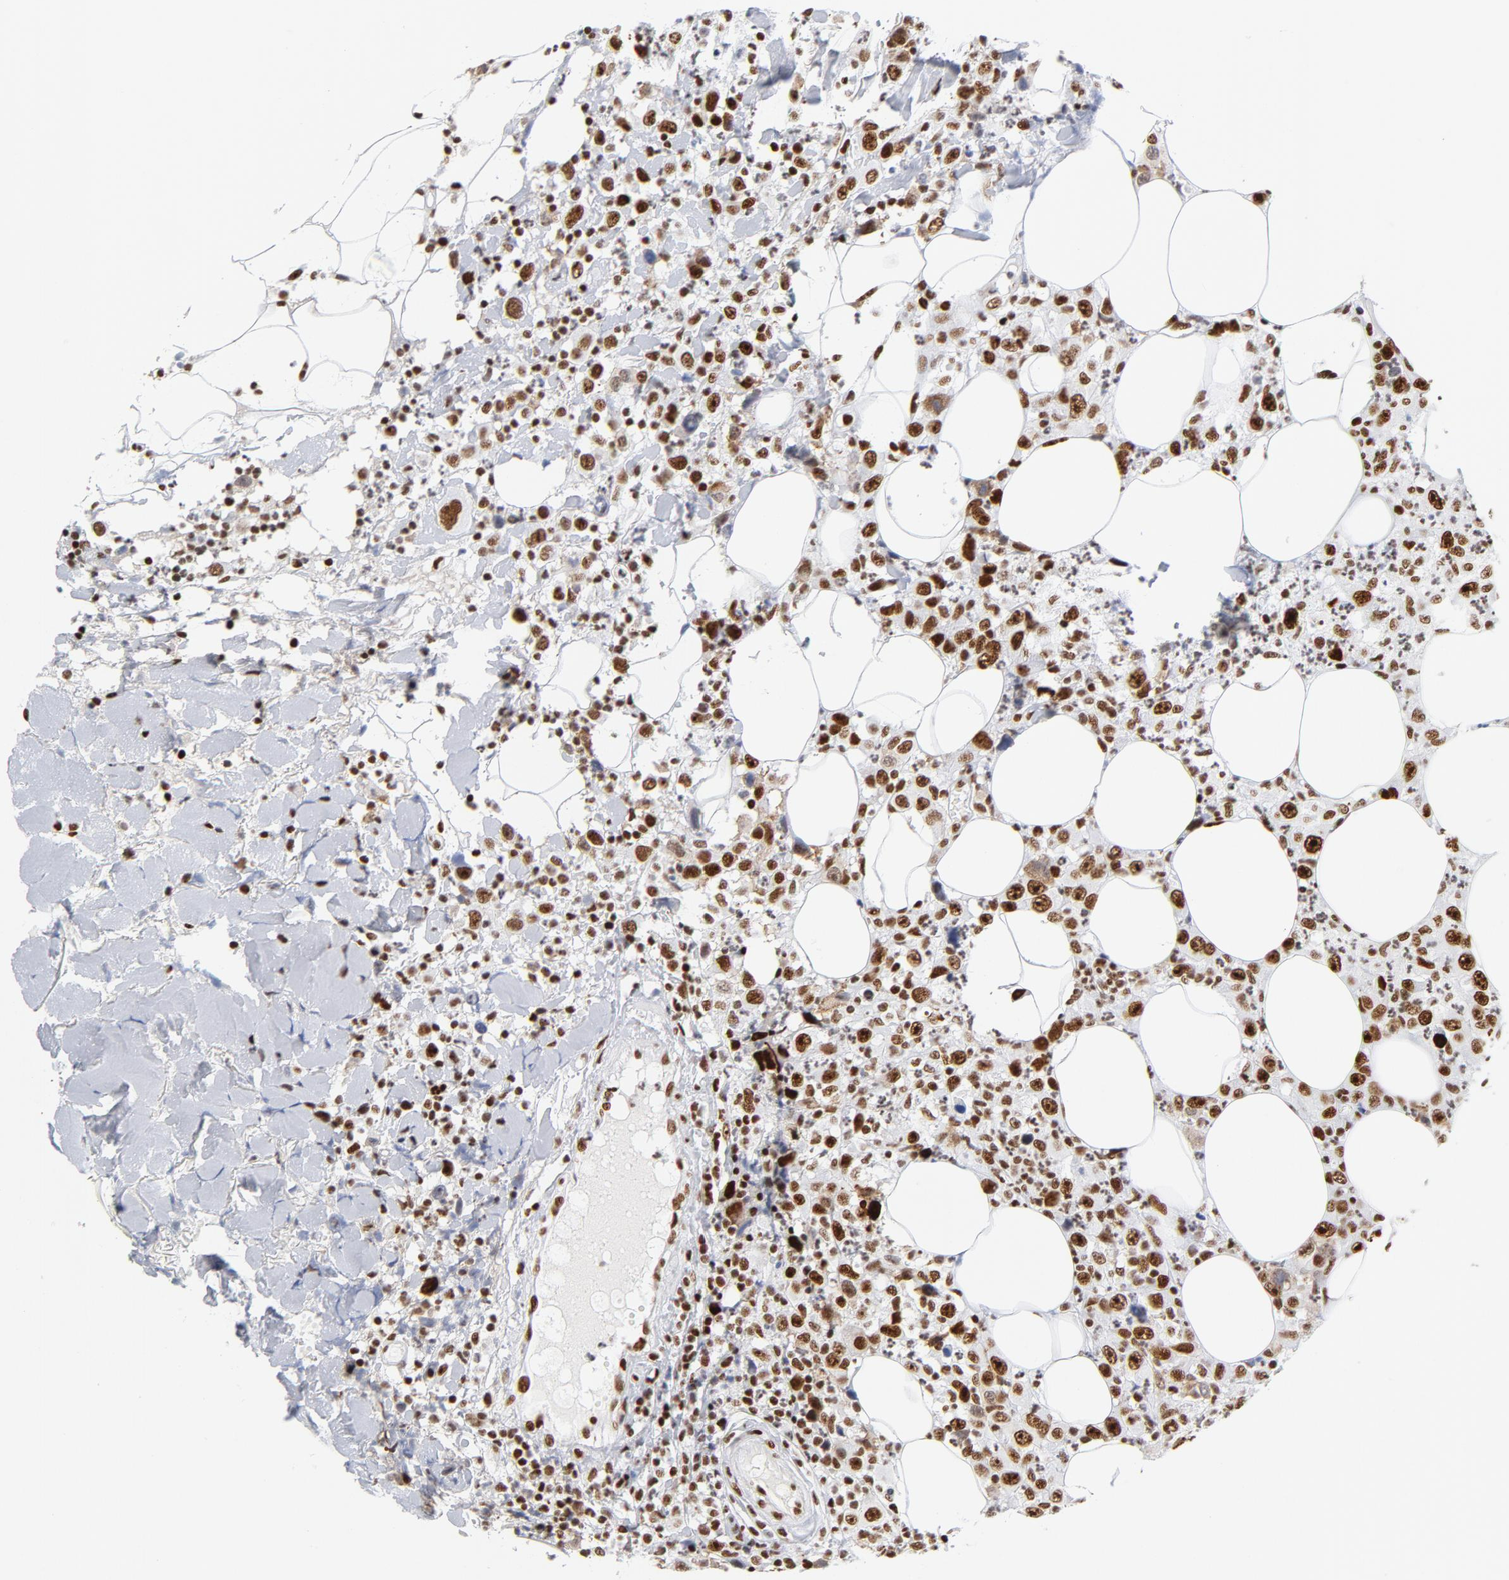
{"staining": {"intensity": "strong", "quantity": ">75%", "location": "nuclear"}, "tissue": "thyroid cancer", "cell_type": "Tumor cells", "image_type": "cancer", "snomed": [{"axis": "morphology", "description": "Carcinoma, NOS"}, {"axis": "topography", "description": "Thyroid gland"}], "caption": "Immunohistochemistry of thyroid carcinoma demonstrates high levels of strong nuclear staining in about >75% of tumor cells. (brown staining indicates protein expression, while blue staining denotes nuclei).", "gene": "XRCC5", "patient": {"sex": "female", "age": 77}}